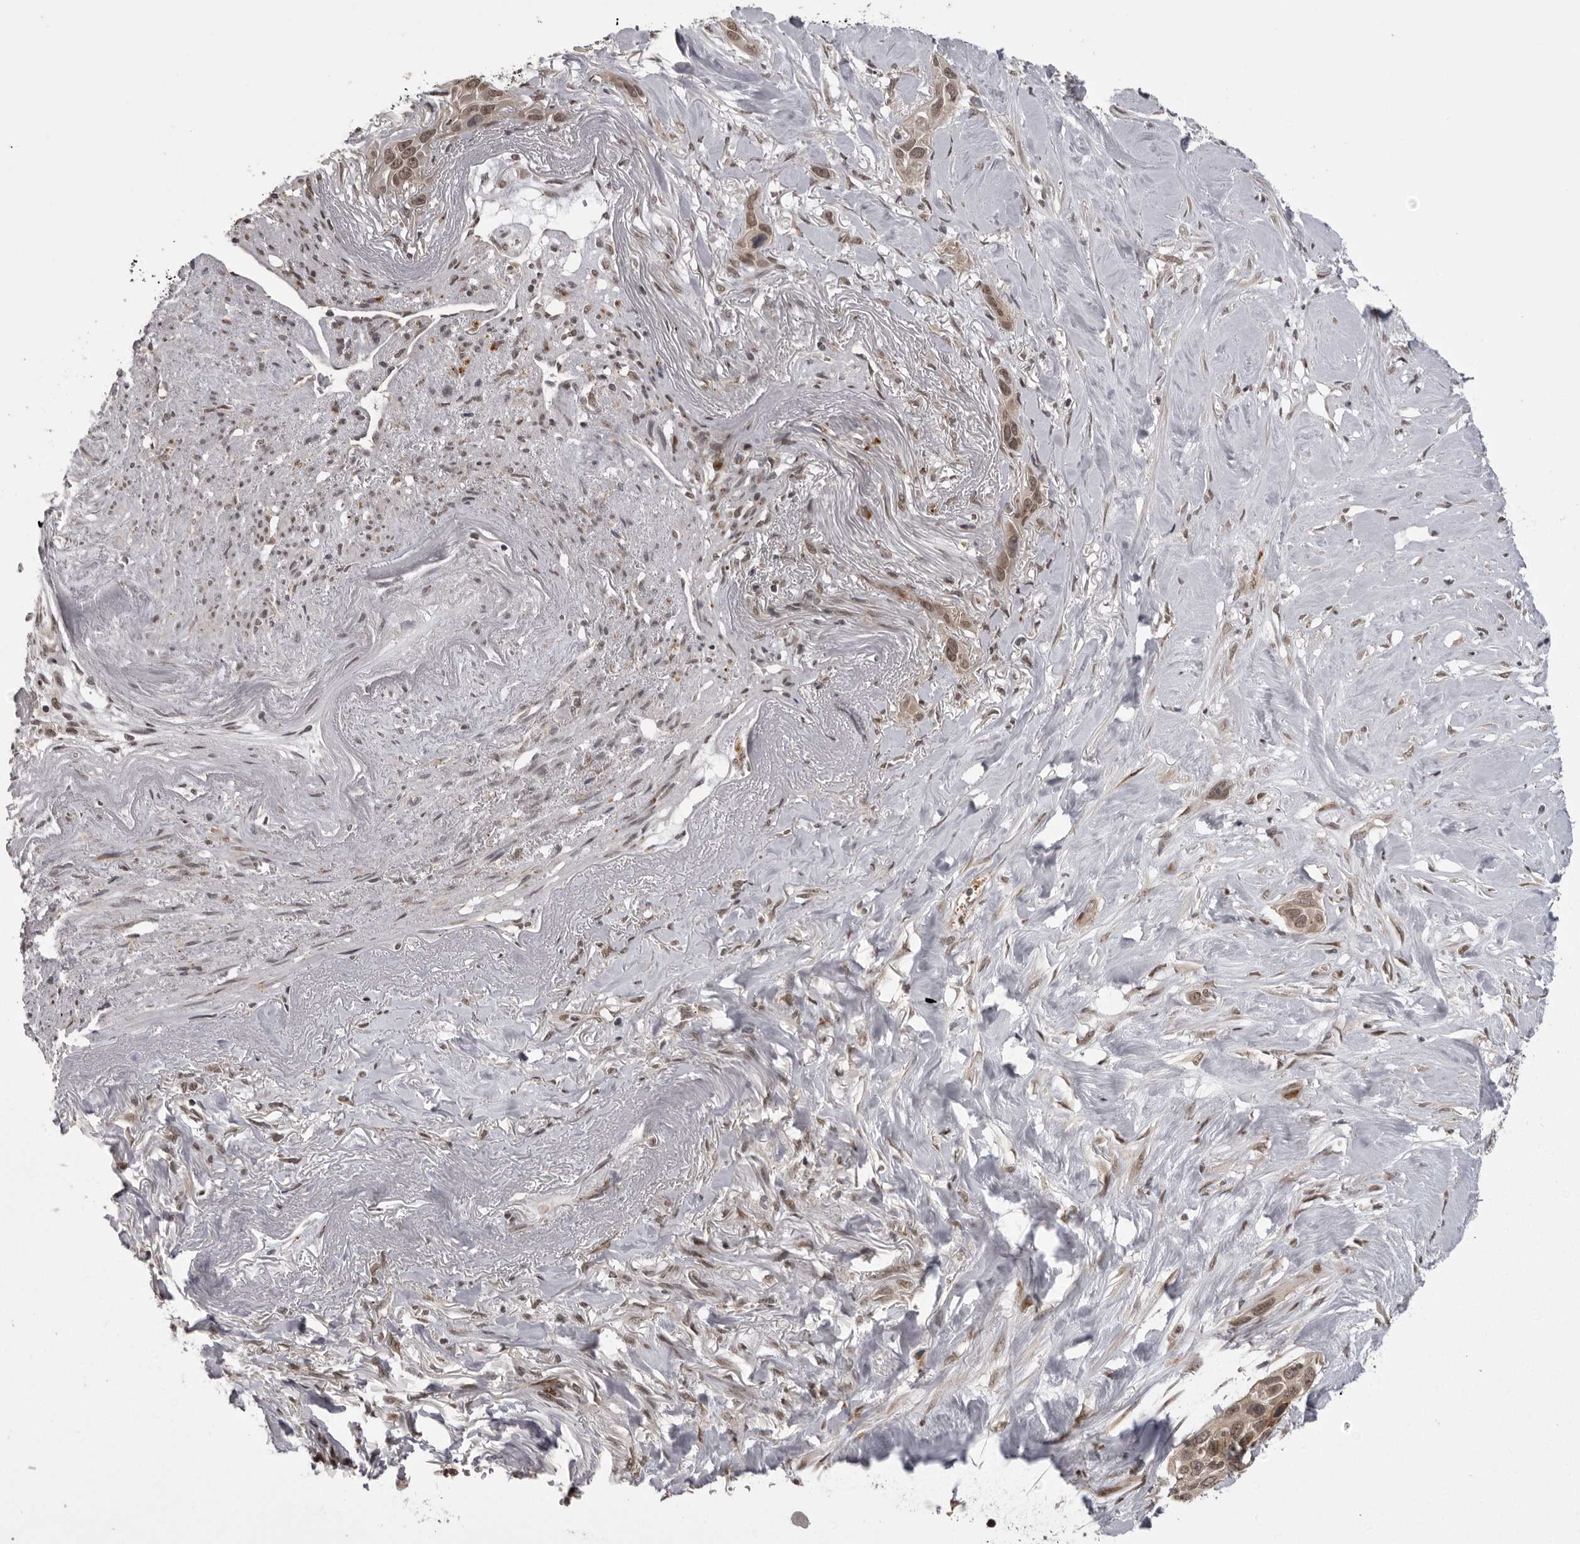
{"staining": {"intensity": "moderate", "quantity": ">75%", "location": "cytoplasmic/membranous,nuclear"}, "tissue": "pancreatic cancer", "cell_type": "Tumor cells", "image_type": "cancer", "snomed": [{"axis": "morphology", "description": "Adenocarcinoma, NOS"}, {"axis": "topography", "description": "Pancreas"}], "caption": "Immunohistochemical staining of human pancreatic cancer (adenocarcinoma) exhibits moderate cytoplasmic/membranous and nuclear protein expression in approximately >75% of tumor cells. (DAB IHC, brown staining for protein, blue staining for nuclei).", "gene": "C1orf109", "patient": {"sex": "female", "age": 60}}